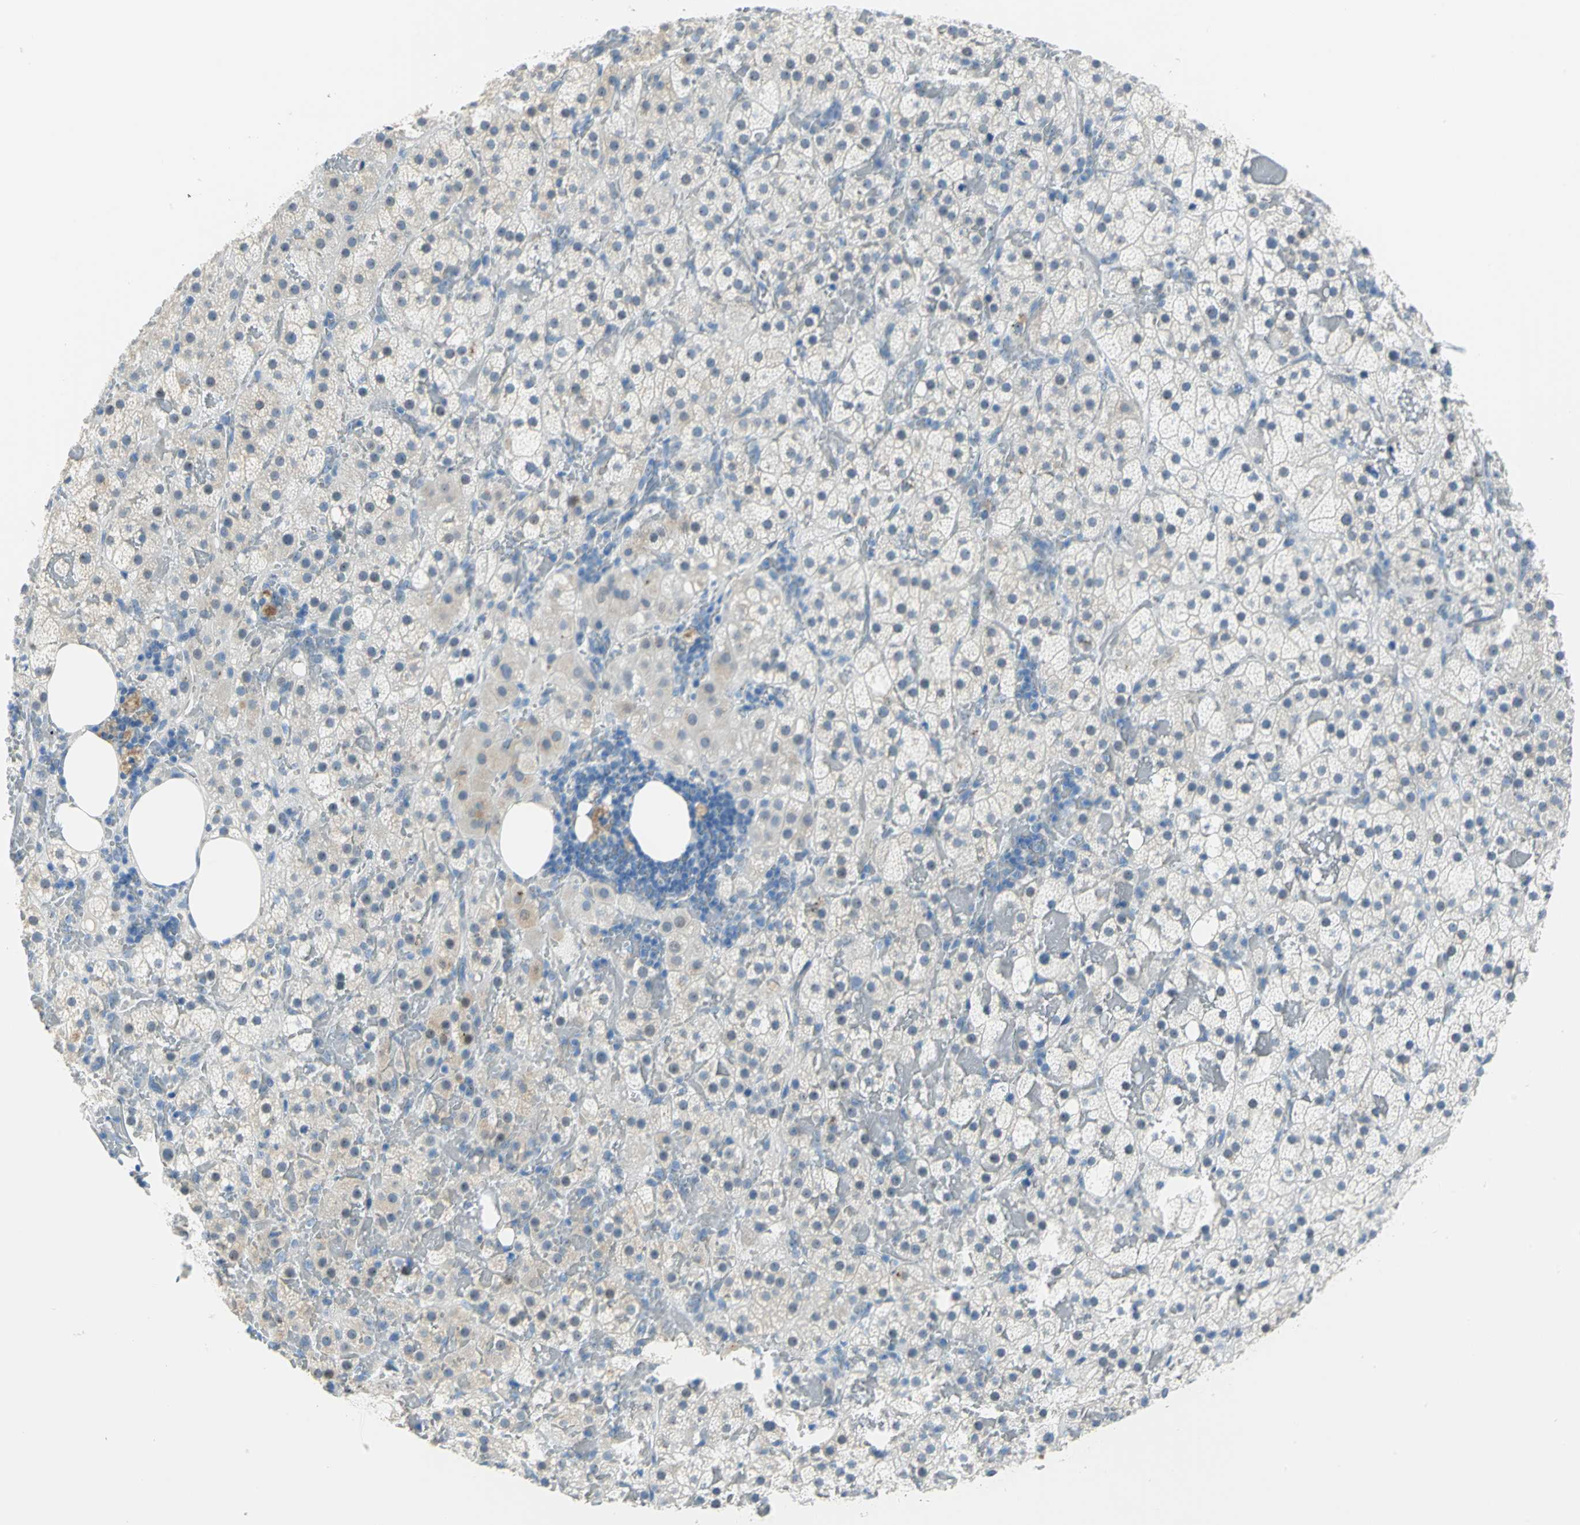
{"staining": {"intensity": "weak", "quantity": "<25%", "location": "cytoplasmic/membranous,nuclear"}, "tissue": "adrenal gland", "cell_type": "Glandular cells", "image_type": "normal", "snomed": [{"axis": "morphology", "description": "Normal tissue, NOS"}, {"axis": "topography", "description": "Adrenal gland"}], "caption": "The immunohistochemistry photomicrograph has no significant expression in glandular cells of adrenal gland.", "gene": "MUC4", "patient": {"sex": "female", "age": 59}}